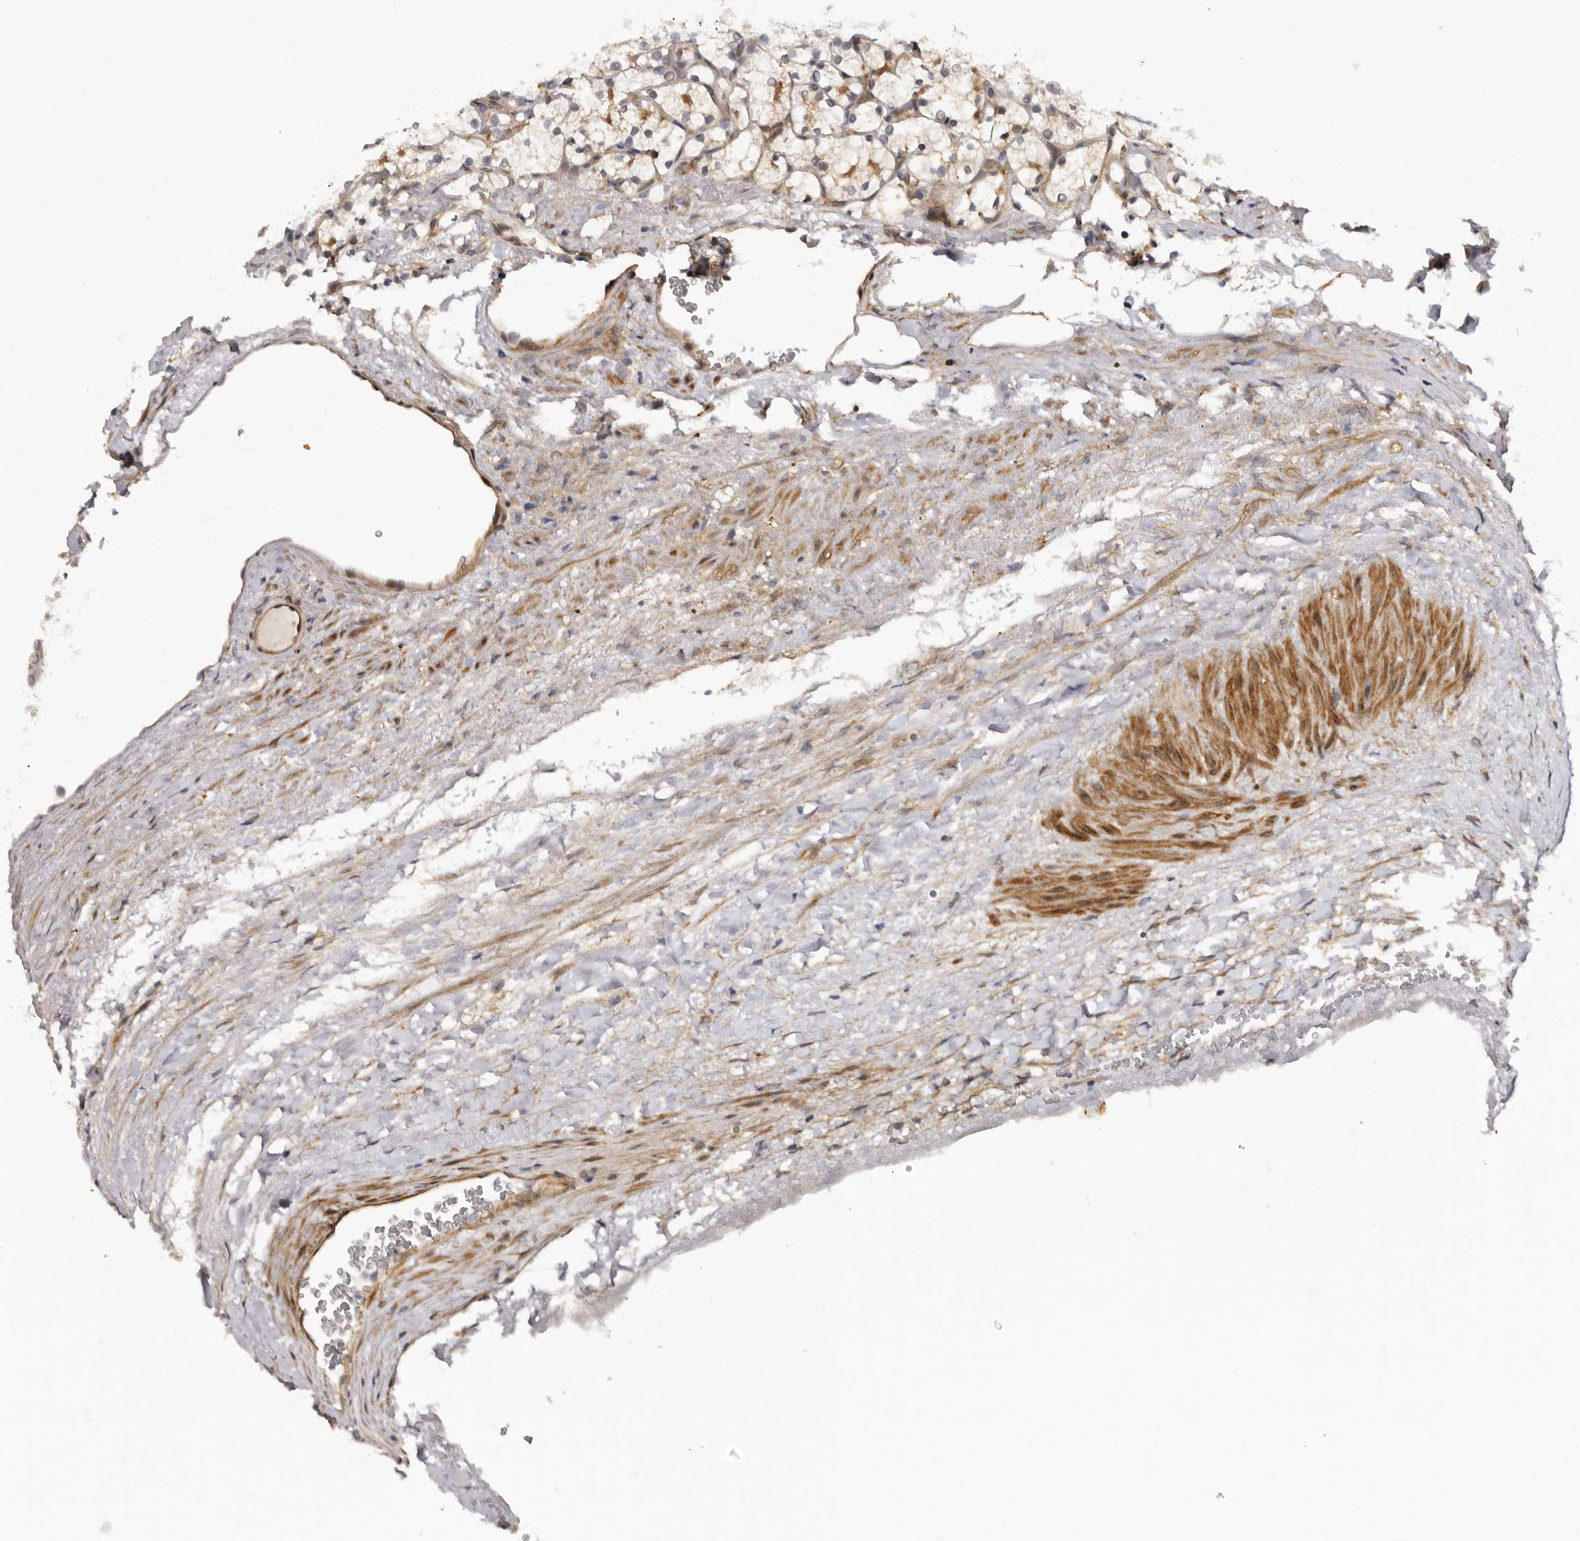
{"staining": {"intensity": "weak", "quantity": ">75%", "location": "cytoplasmic/membranous"}, "tissue": "renal cancer", "cell_type": "Tumor cells", "image_type": "cancer", "snomed": [{"axis": "morphology", "description": "Adenocarcinoma, NOS"}, {"axis": "topography", "description": "Kidney"}], "caption": "Protein staining of renal cancer tissue shows weak cytoplasmic/membranous positivity in about >75% of tumor cells. (brown staining indicates protein expression, while blue staining denotes nuclei).", "gene": "SBDS", "patient": {"sex": "female", "age": 69}}